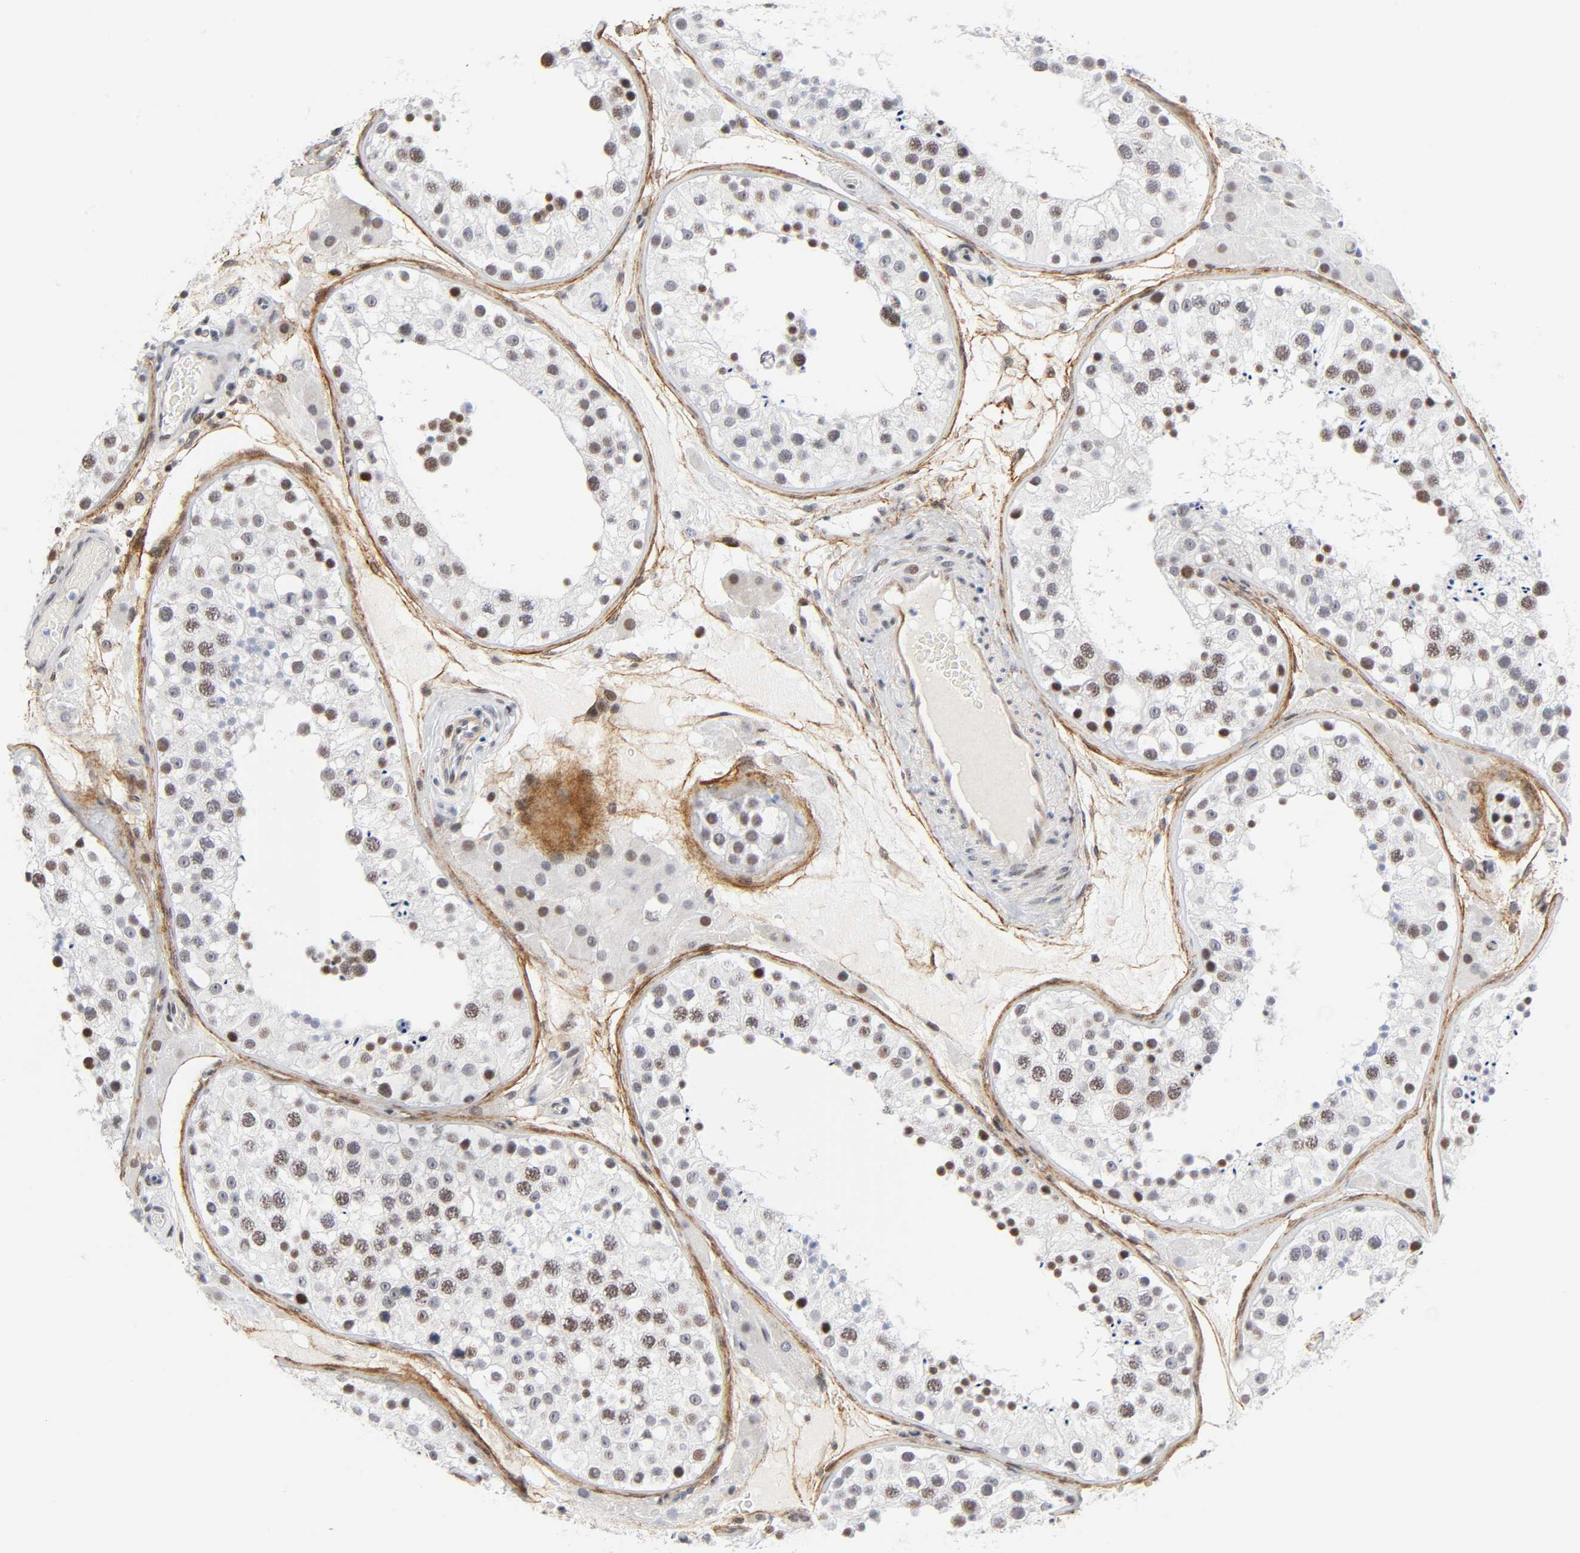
{"staining": {"intensity": "weak", "quantity": "25%-75%", "location": "nuclear"}, "tissue": "testis", "cell_type": "Cells in seminiferous ducts", "image_type": "normal", "snomed": [{"axis": "morphology", "description": "Normal tissue, NOS"}, {"axis": "topography", "description": "Testis"}], "caption": "Immunohistochemistry (DAB) staining of normal human testis shows weak nuclear protein staining in approximately 25%-75% of cells in seminiferous ducts.", "gene": "DIDO1", "patient": {"sex": "male", "age": 26}}